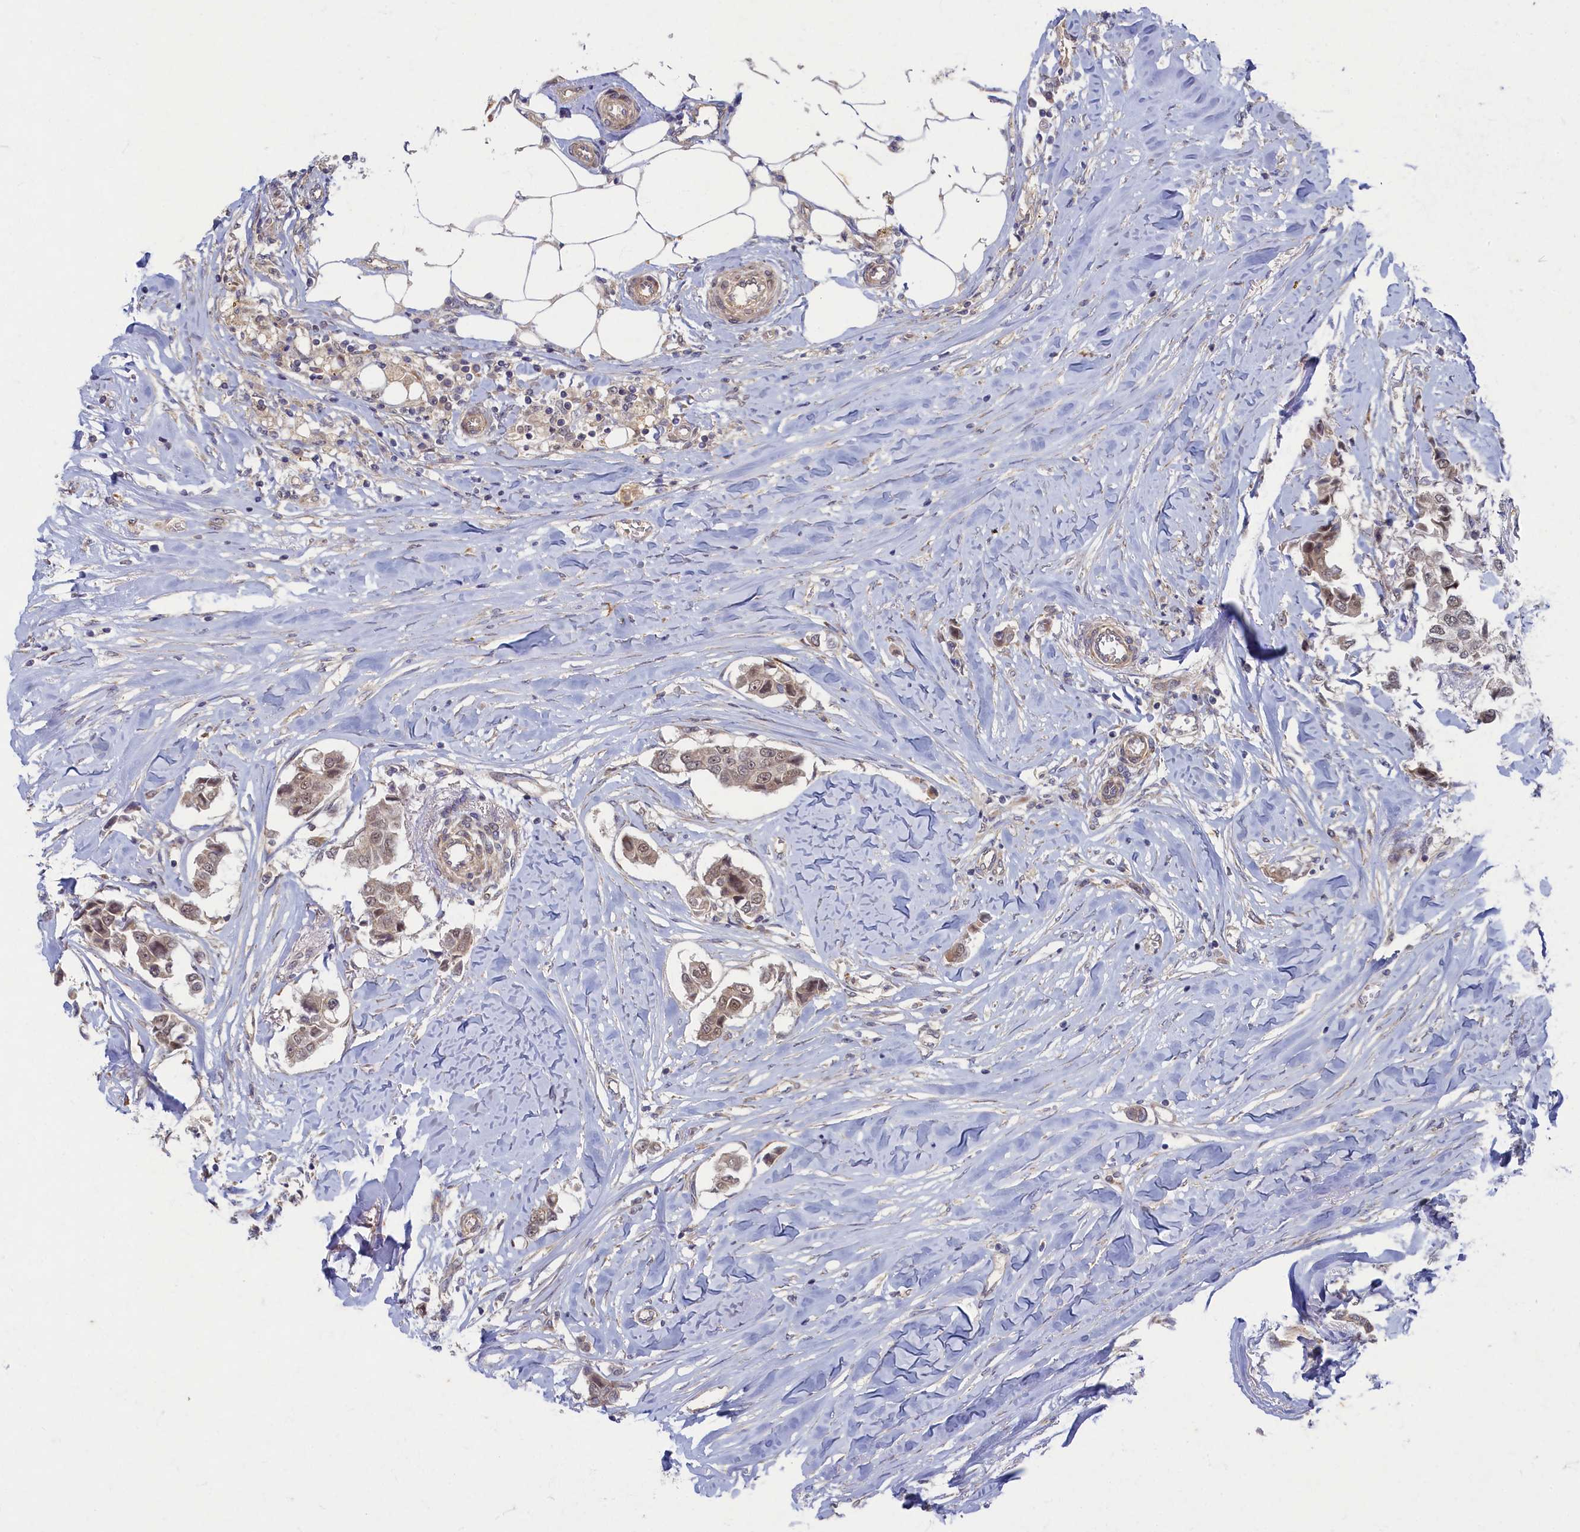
{"staining": {"intensity": "weak", "quantity": "<25%", "location": "nuclear"}, "tissue": "breast cancer", "cell_type": "Tumor cells", "image_type": "cancer", "snomed": [{"axis": "morphology", "description": "Duct carcinoma"}, {"axis": "topography", "description": "Breast"}], "caption": "An image of breast cancer stained for a protein shows no brown staining in tumor cells.", "gene": "WDR59", "patient": {"sex": "female", "age": 80}}